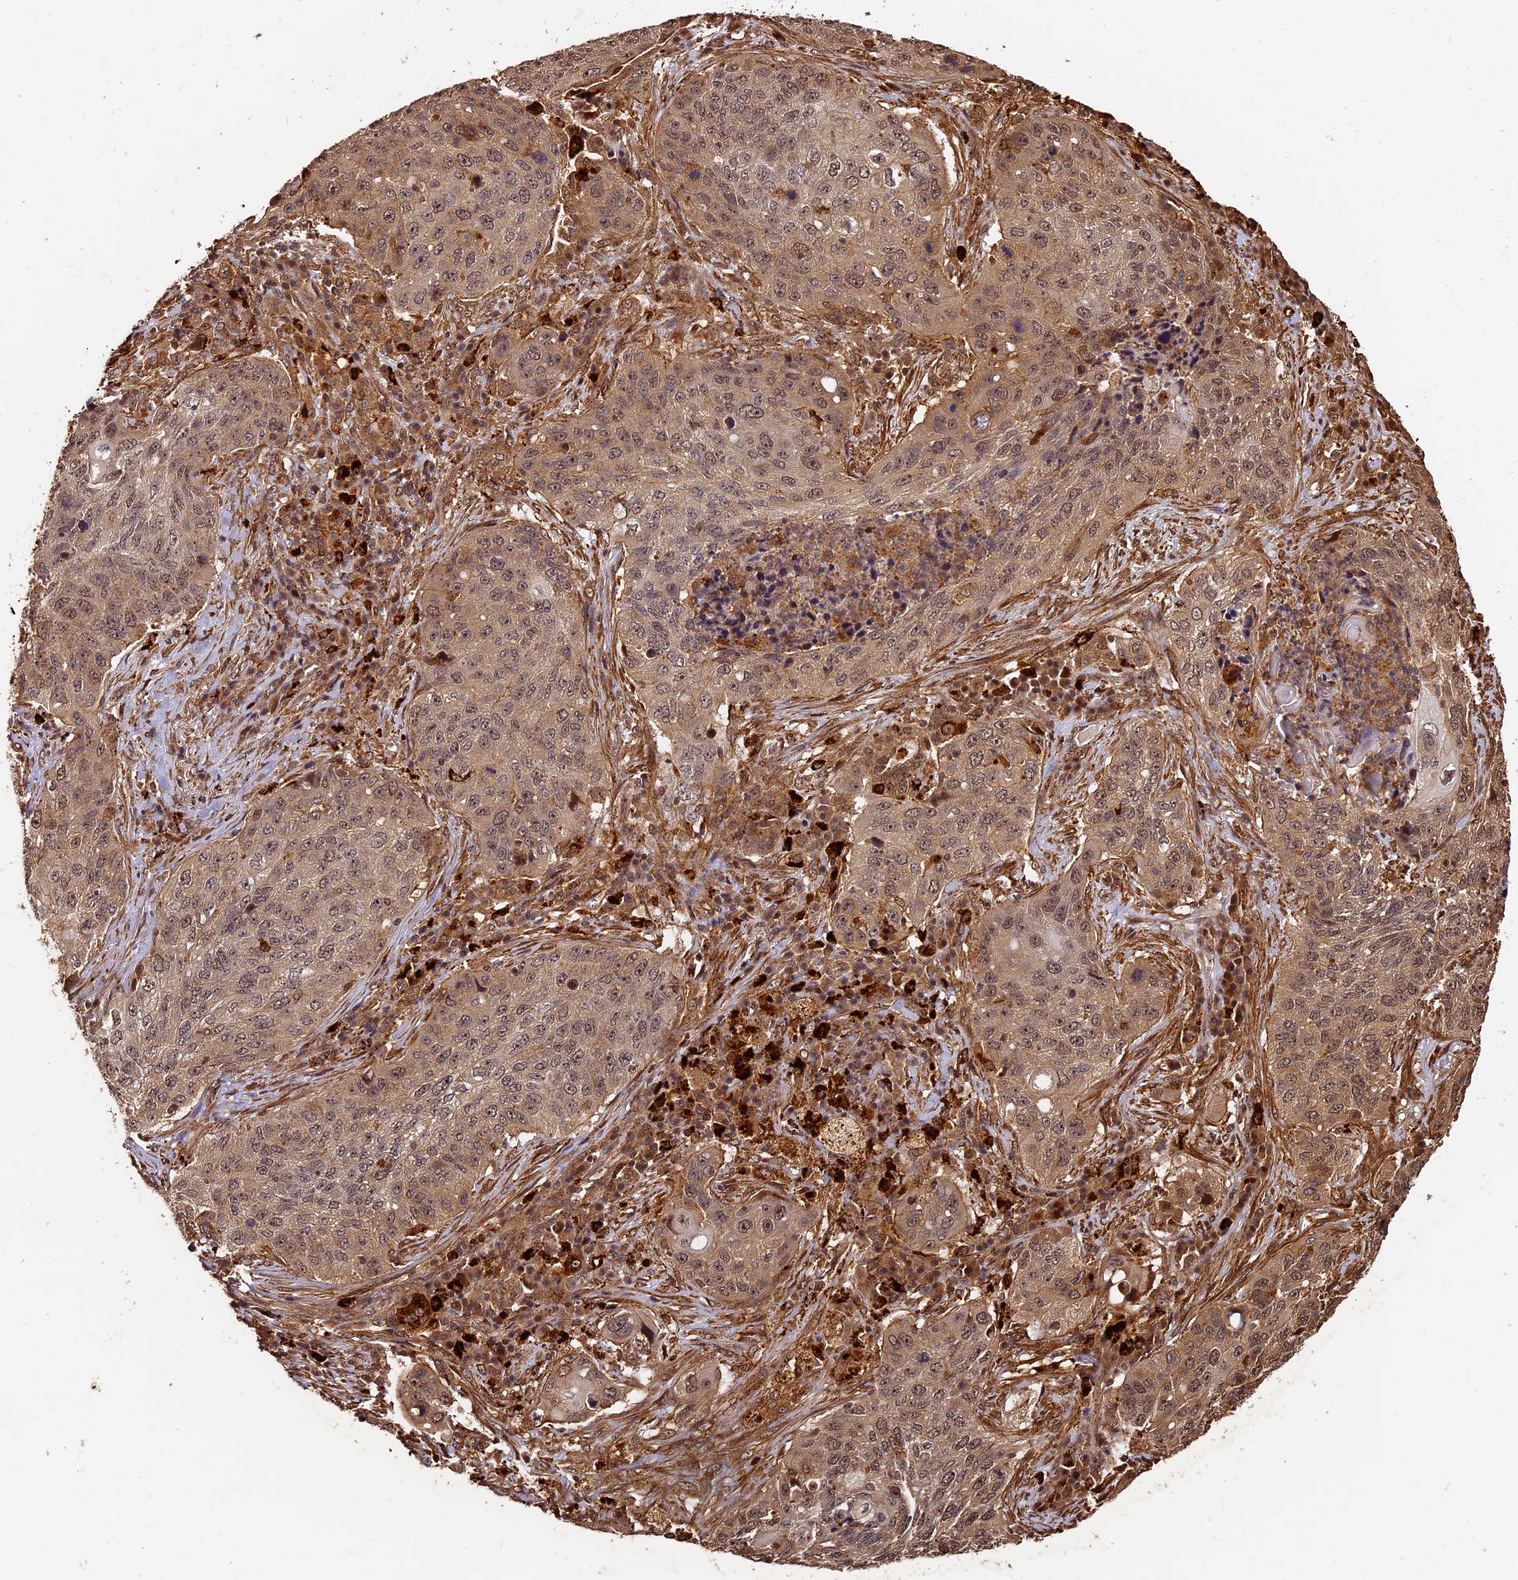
{"staining": {"intensity": "weak", "quantity": ">75%", "location": "cytoplasmic/membranous,nuclear"}, "tissue": "lung cancer", "cell_type": "Tumor cells", "image_type": "cancer", "snomed": [{"axis": "morphology", "description": "Squamous cell carcinoma, NOS"}, {"axis": "topography", "description": "Lung"}], "caption": "IHC staining of lung squamous cell carcinoma, which shows low levels of weak cytoplasmic/membranous and nuclear staining in about >75% of tumor cells indicating weak cytoplasmic/membranous and nuclear protein positivity. The staining was performed using DAB (3,3'-diaminobenzidine) (brown) for protein detection and nuclei were counterstained in hematoxylin (blue).", "gene": "MMP15", "patient": {"sex": "female", "age": 63}}